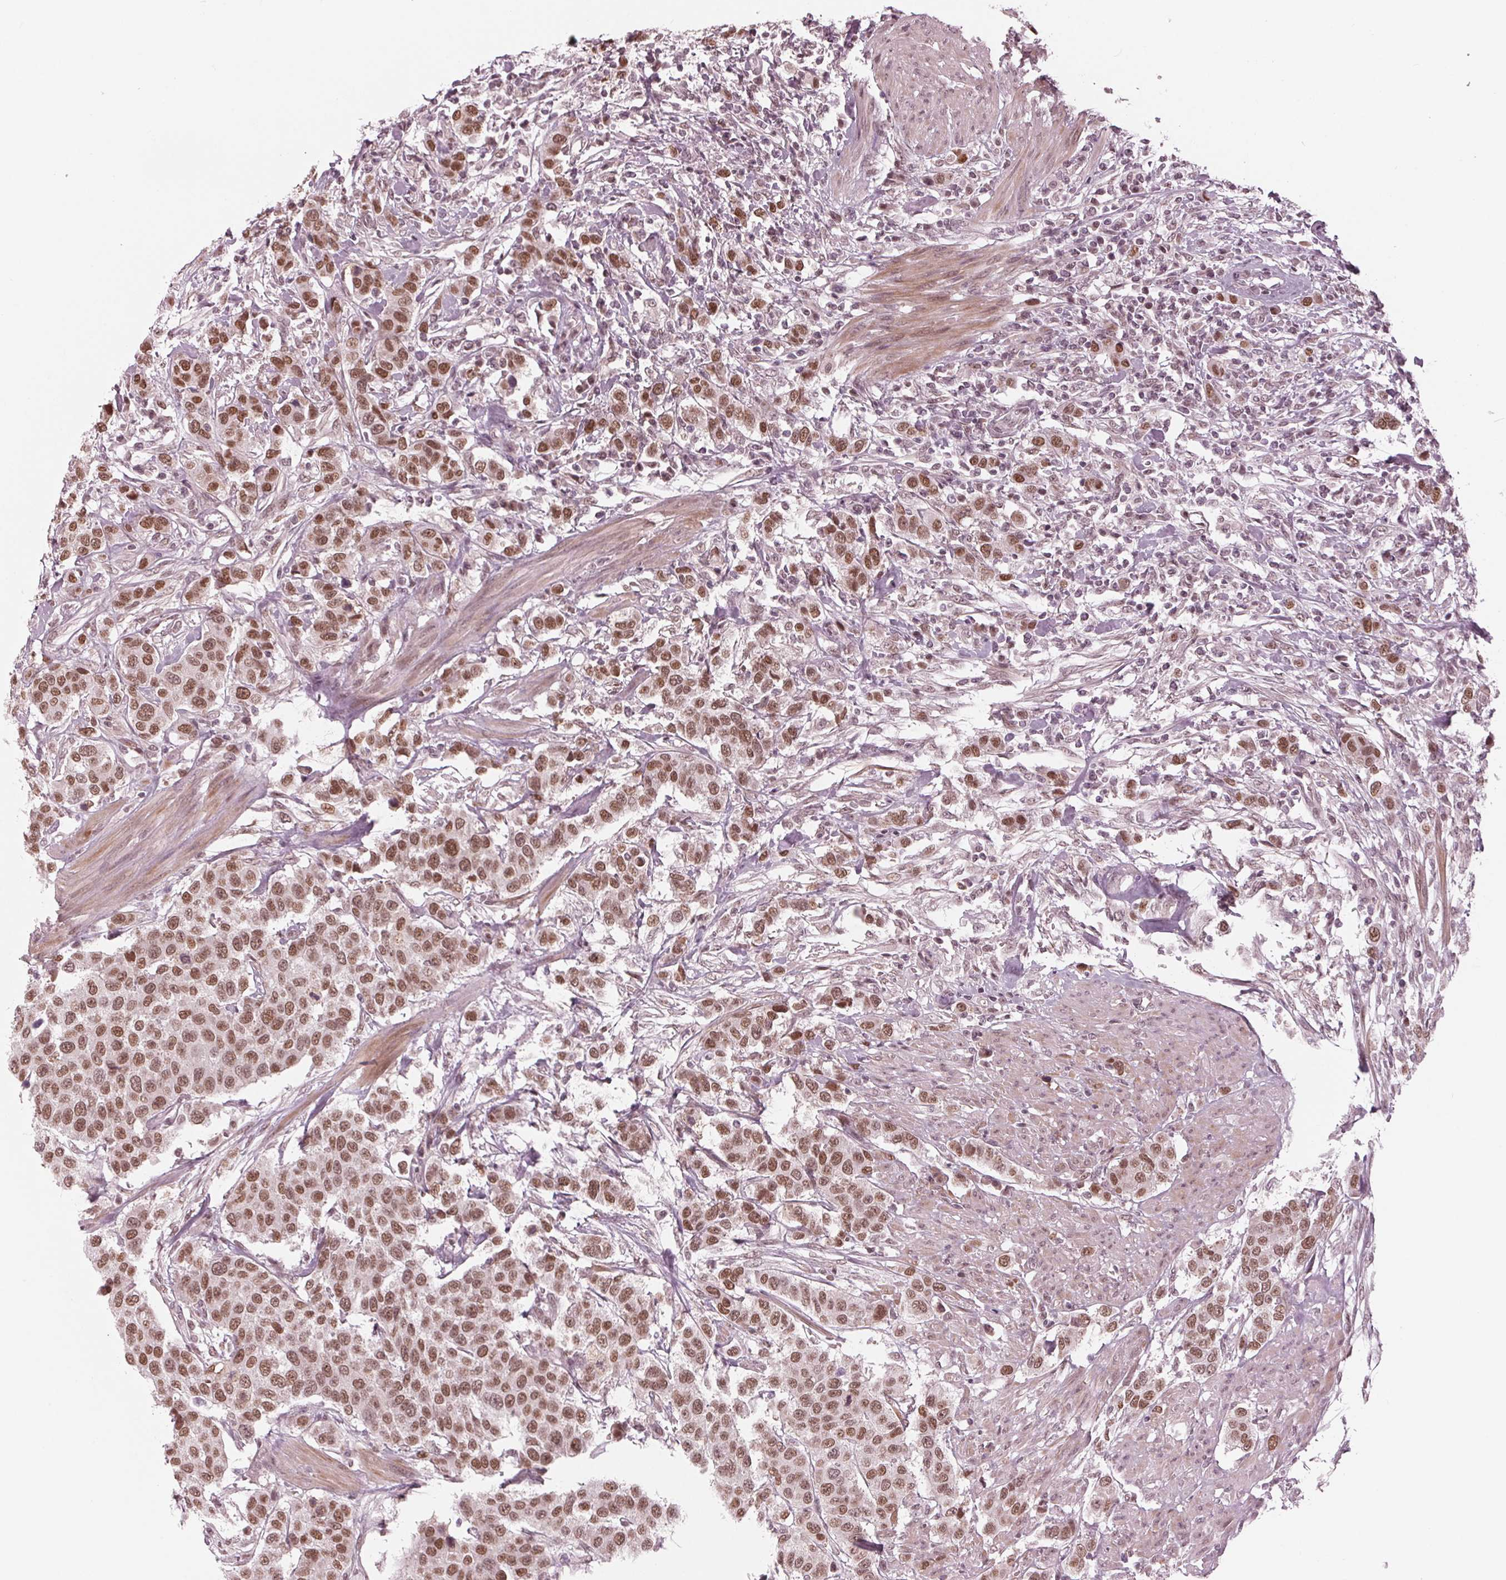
{"staining": {"intensity": "moderate", "quantity": ">75%", "location": "nuclear"}, "tissue": "urothelial cancer", "cell_type": "Tumor cells", "image_type": "cancer", "snomed": [{"axis": "morphology", "description": "Urothelial carcinoma, High grade"}, {"axis": "topography", "description": "Urinary bladder"}], "caption": "Immunohistochemical staining of human urothelial cancer demonstrates medium levels of moderate nuclear staining in about >75% of tumor cells. (brown staining indicates protein expression, while blue staining denotes nuclei).", "gene": "DNMT3L", "patient": {"sex": "female", "age": 58}}